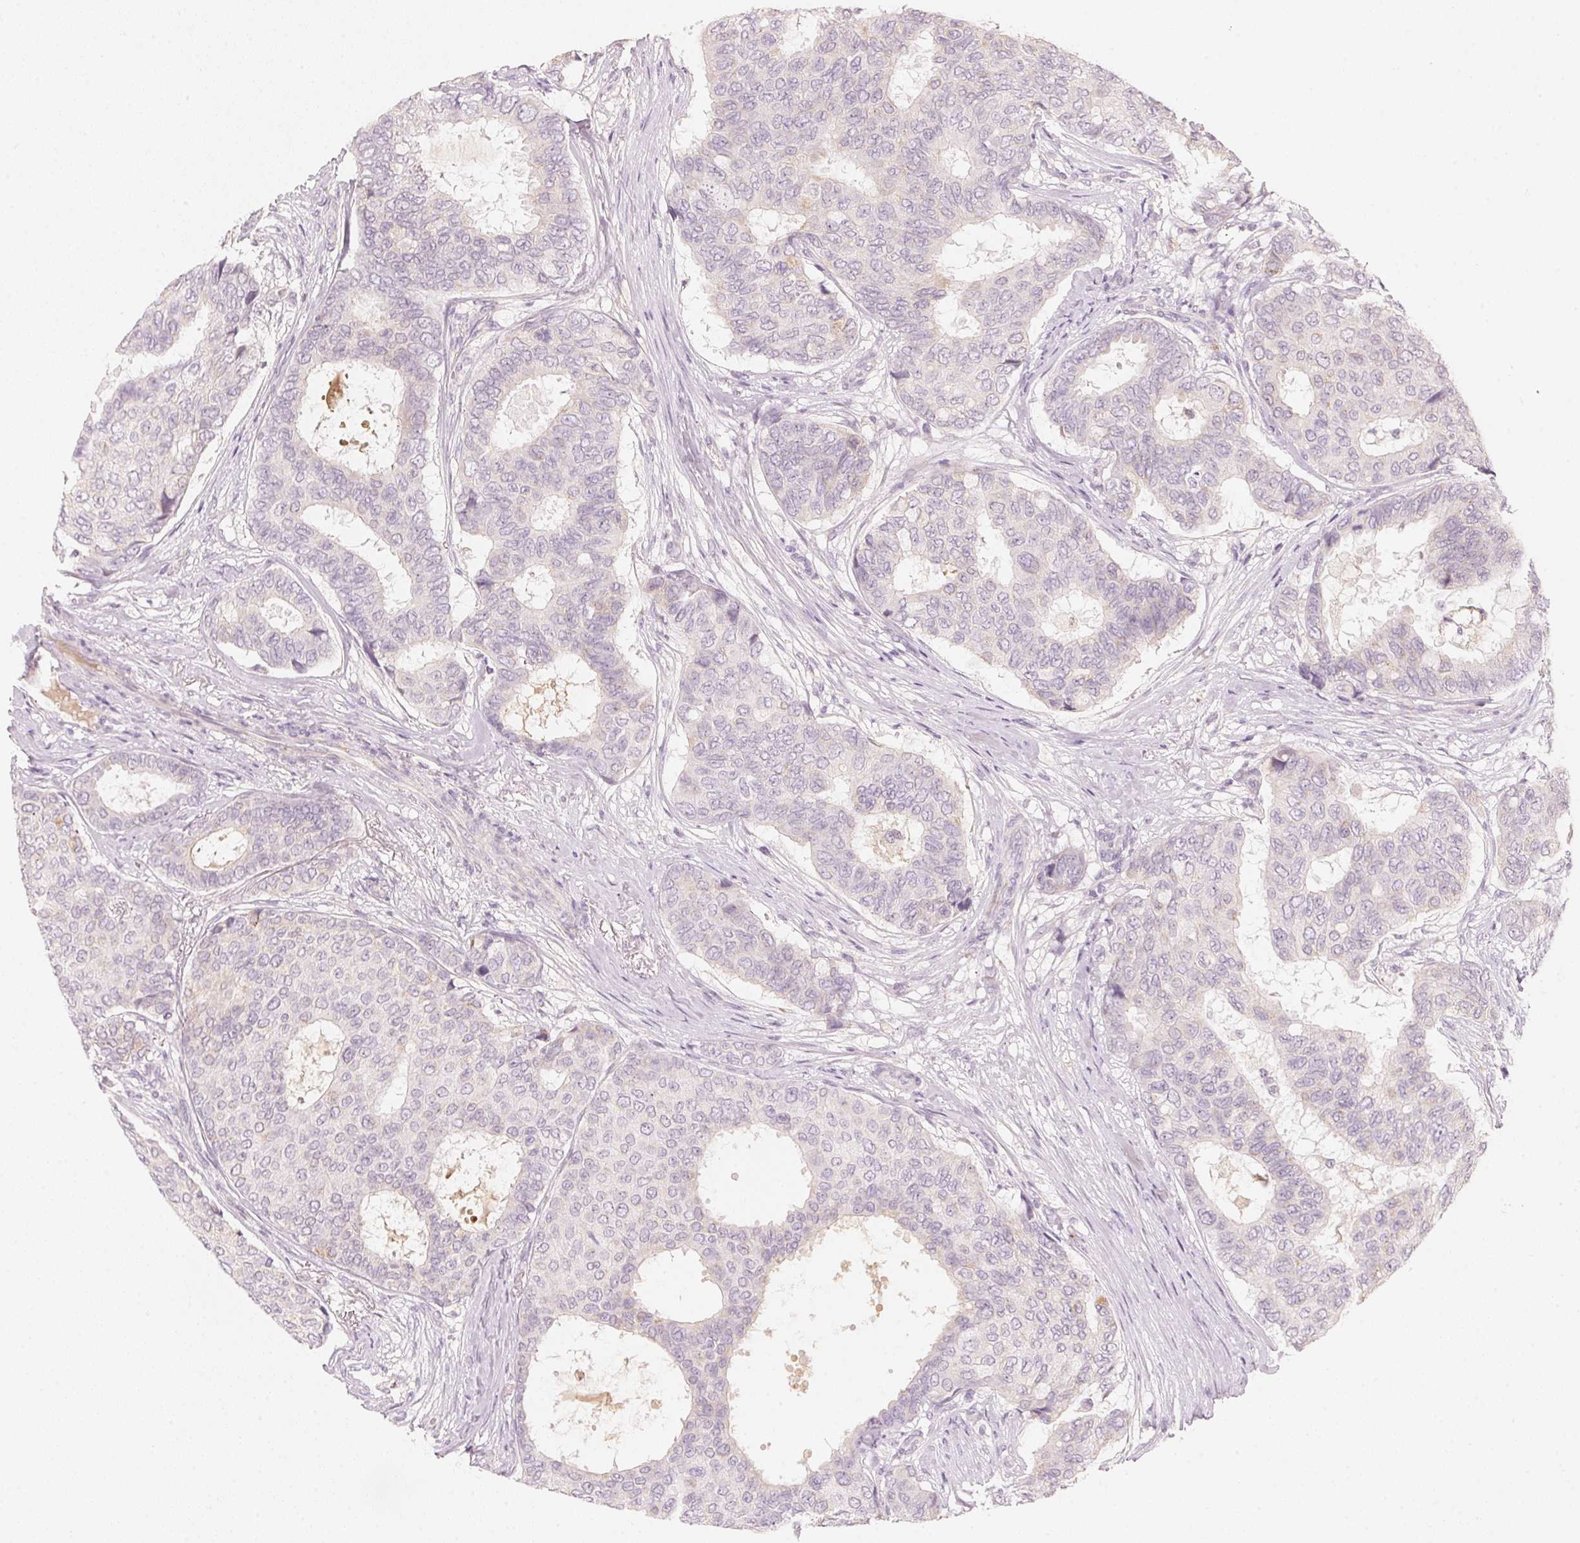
{"staining": {"intensity": "negative", "quantity": "none", "location": "none"}, "tissue": "breast cancer", "cell_type": "Tumor cells", "image_type": "cancer", "snomed": [{"axis": "morphology", "description": "Duct carcinoma"}, {"axis": "topography", "description": "Breast"}], "caption": "High magnification brightfield microscopy of breast cancer (invasive ductal carcinoma) stained with DAB (3,3'-diaminobenzidine) (brown) and counterstained with hematoxylin (blue): tumor cells show no significant staining. (DAB (3,3'-diaminobenzidine) IHC, high magnification).", "gene": "RMDN2", "patient": {"sex": "female", "age": 75}}